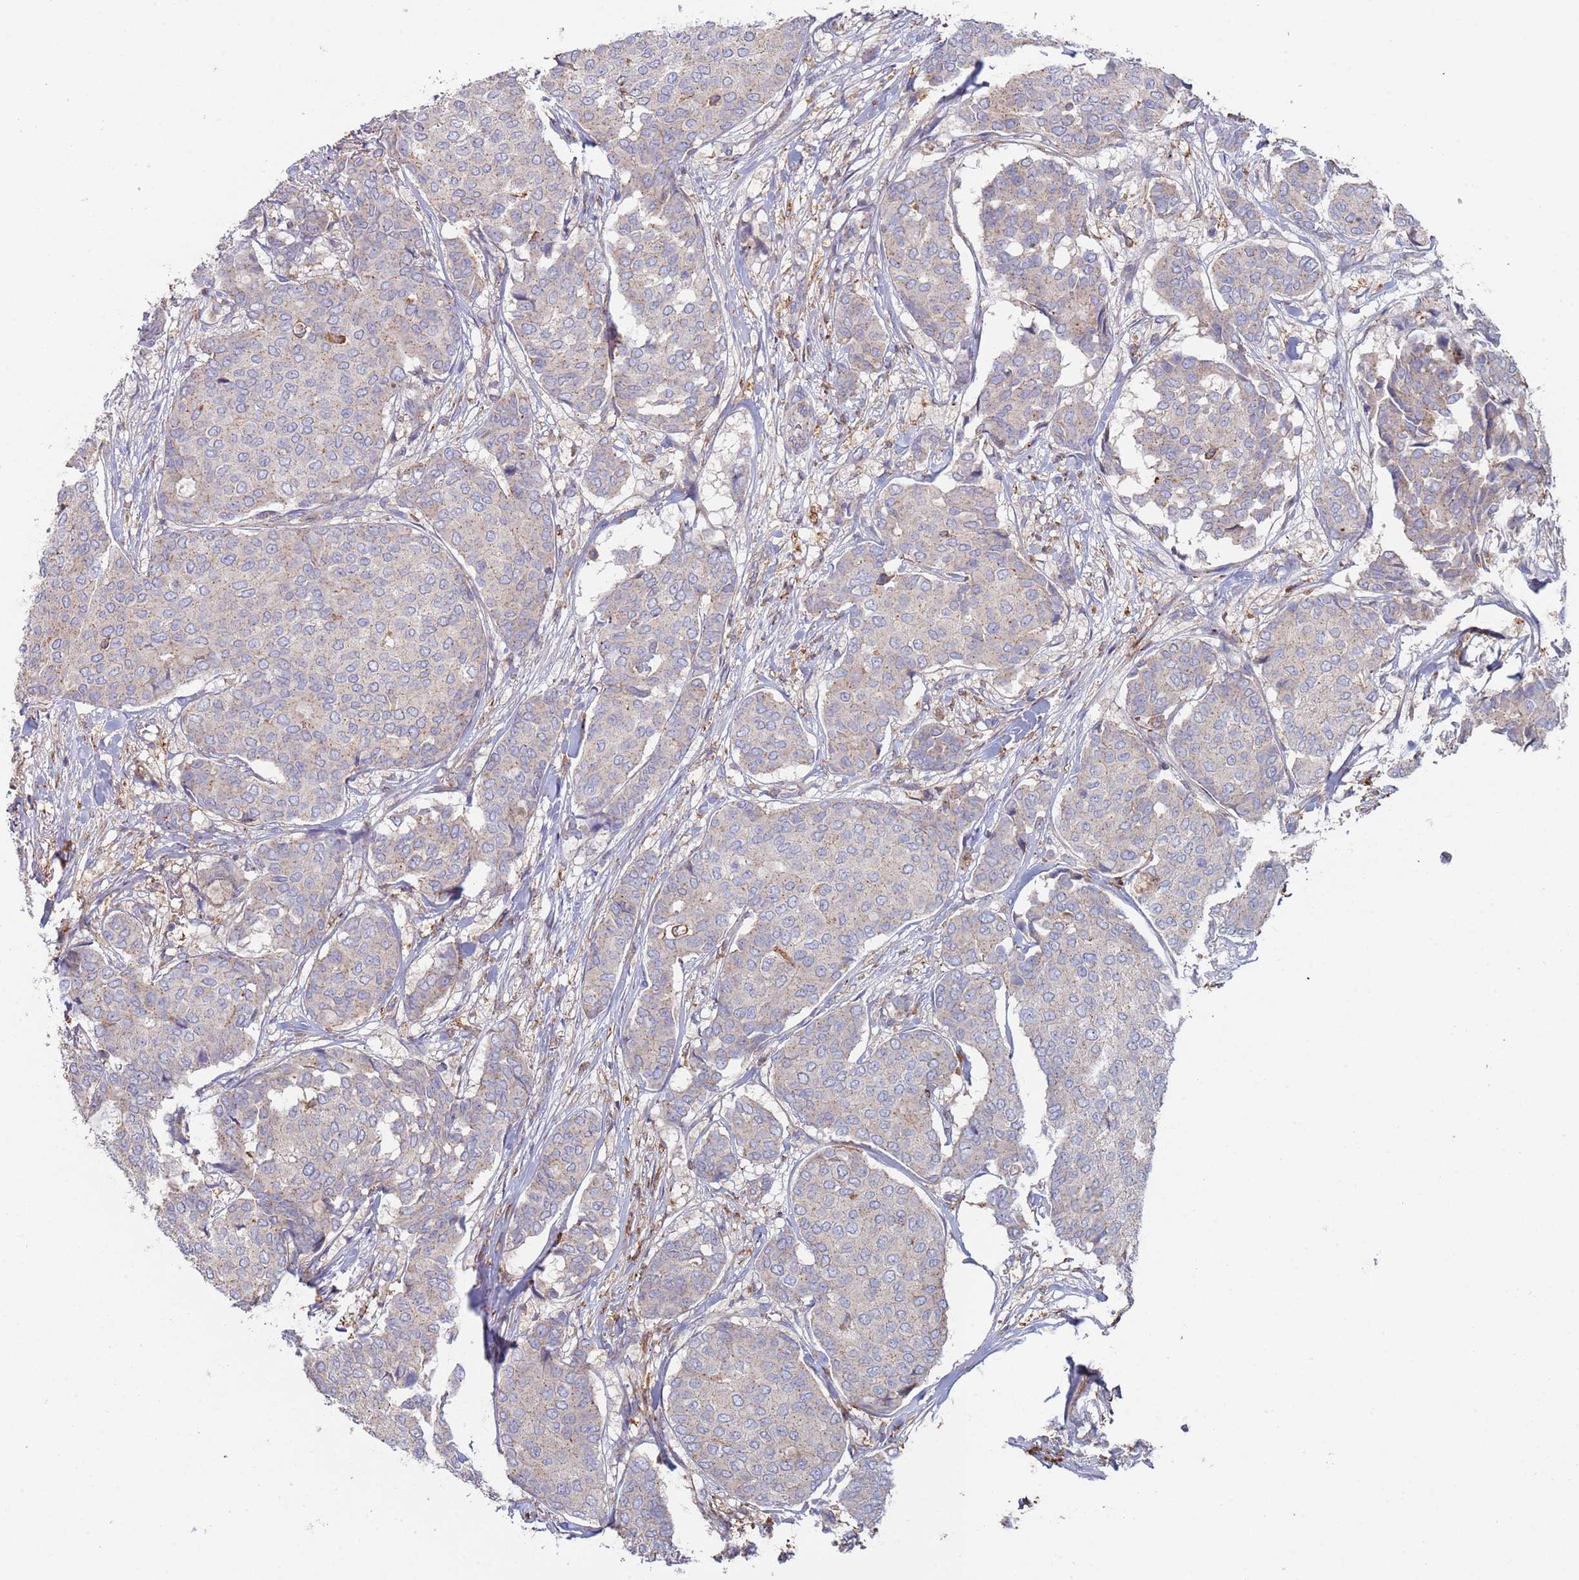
{"staining": {"intensity": "negative", "quantity": "none", "location": "none"}, "tissue": "breast cancer", "cell_type": "Tumor cells", "image_type": "cancer", "snomed": [{"axis": "morphology", "description": "Duct carcinoma"}, {"axis": "topography", "description": "Breast"}], "caption": "This is an immunohistochemistry micrograph of human infiltrating ductal carcinoma (breast). There is no positivity in tumor cells.", "gene": "MALRD1", "patient": {"sex": "female", "age": 75}}